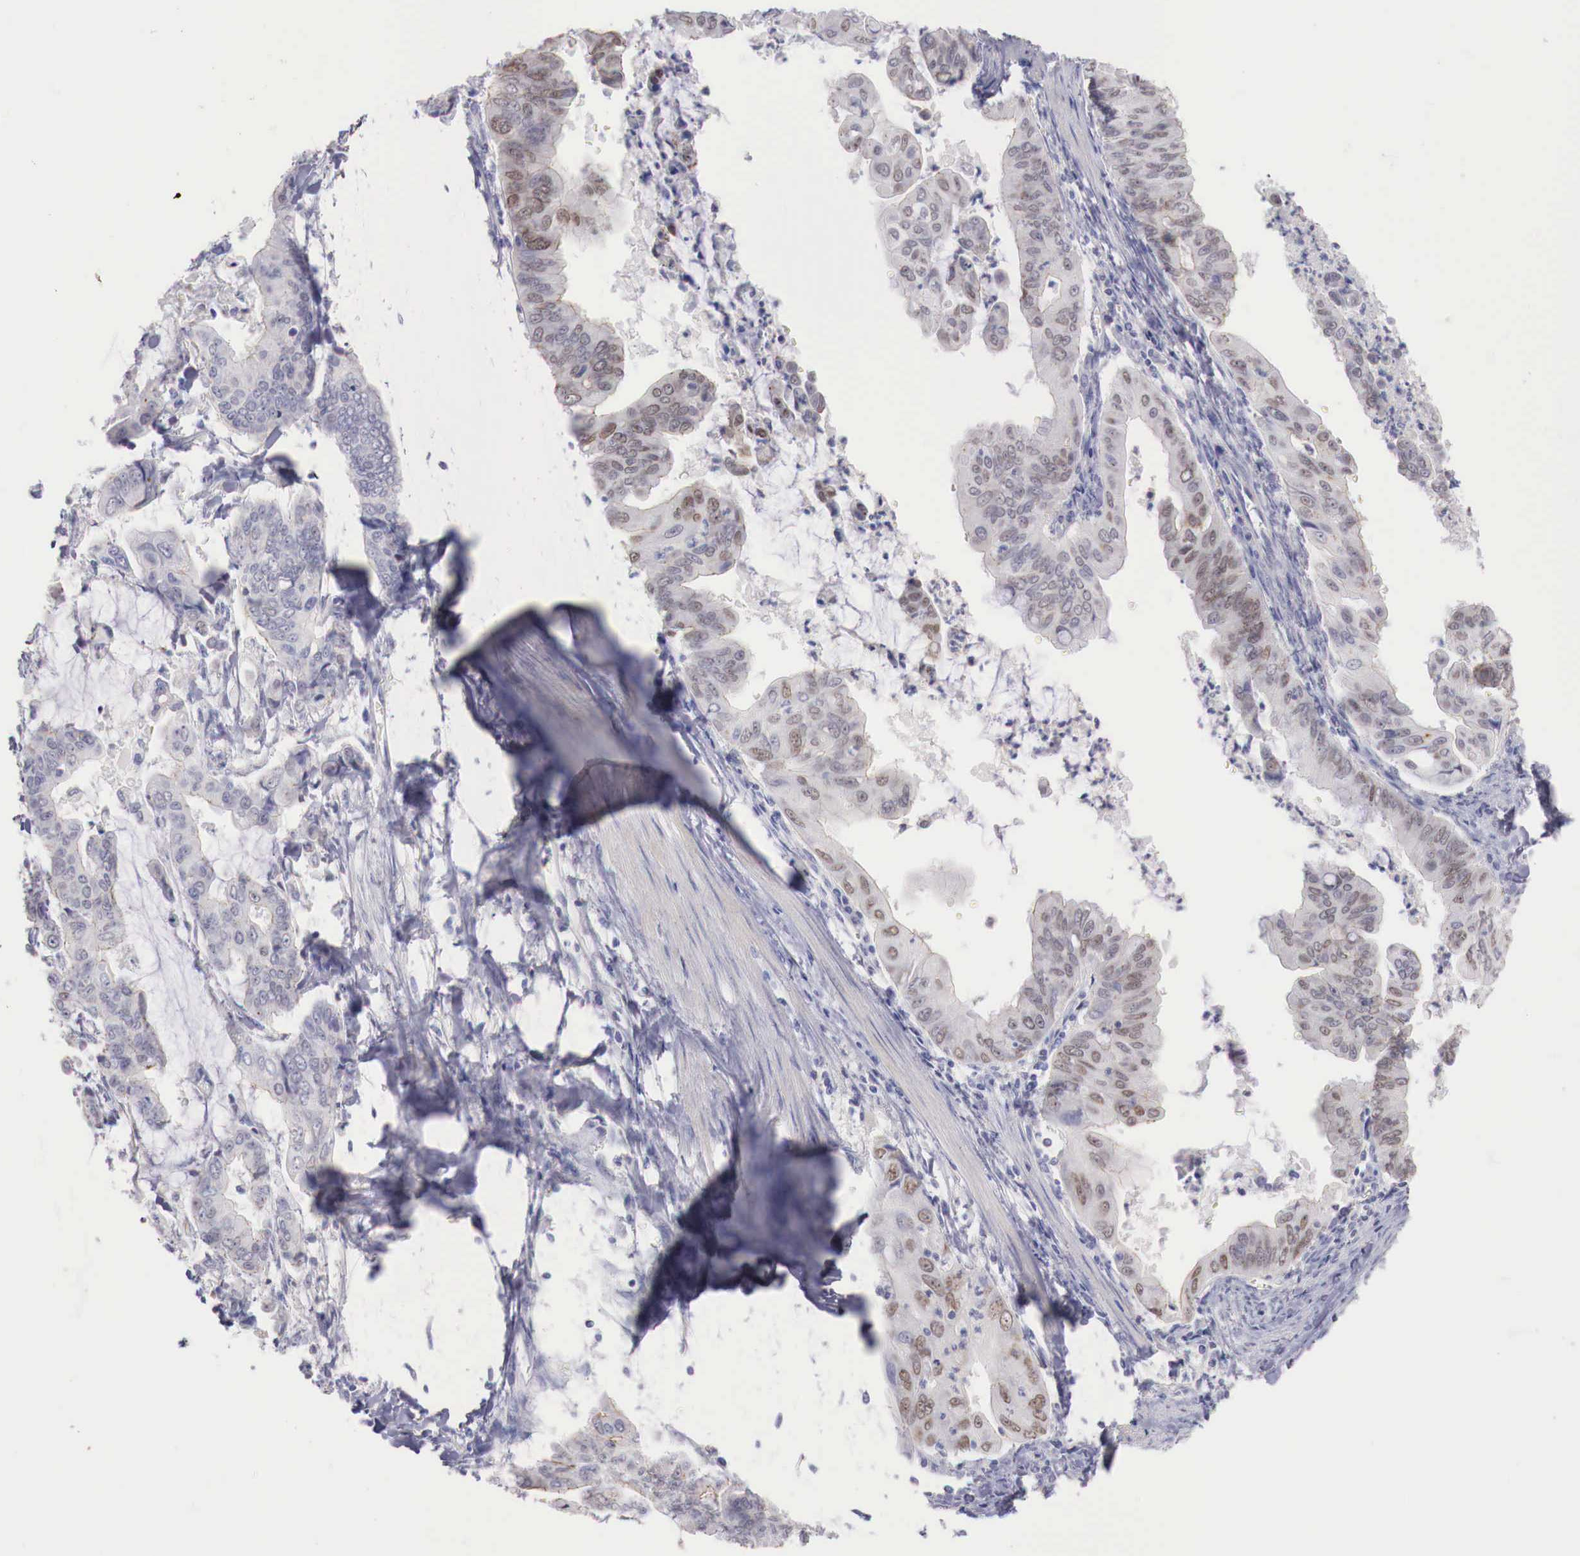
{"staining": {"intensity": "negative", "quantity": "none", "location": "none"}, "tissue": "stomach cancer", "cell_type": "Tumor cells", "image_type": "cancer", "snomed": [{"axis": "morphology", "description": "Adenocarcinoma, NOS"}, {"axis": "topography", "description": "Stomach, upper"}], "caption": "This is an IHC histopathology image of human adenocarcinoma (stomach). There is no staining in tumor cells.", "gene": "TRIM13", "patient": {"sex": "male", "age": 80}}